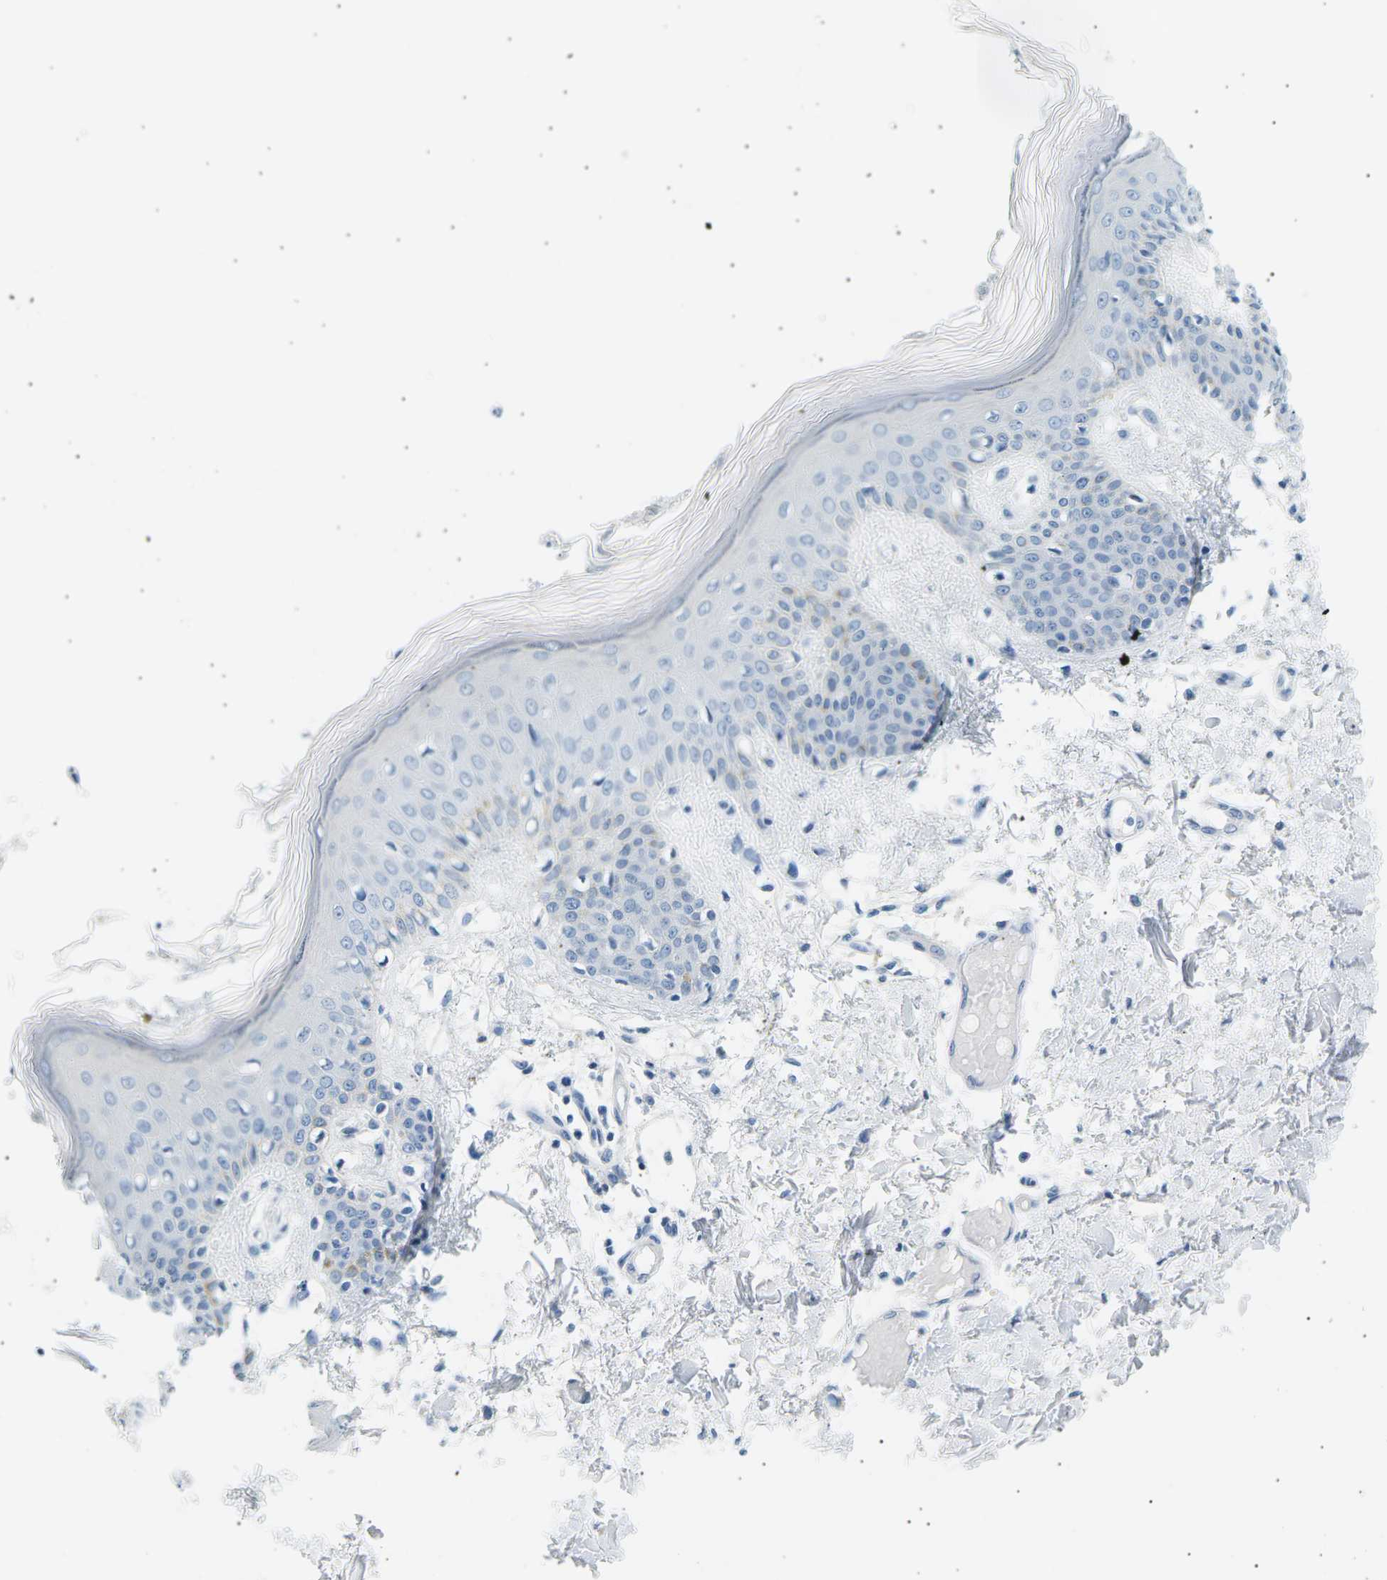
{"staining": {"intensity": "negative", "quantity": "none", "location": "none"}, "tissue": "skin", "cell_type": "Fibroblasts", "image_type": "normal", "snomed": [{"axis": "morphology", "description": "Normal tissue, NOS"}, {"axis": "topography", "description": "Skin"}], "caption": "IHC of benign human skin exhibits no expression in fibroblasts.", "gene": "SEPTIN5", "patient": {"sex": "male", "age": 53}}